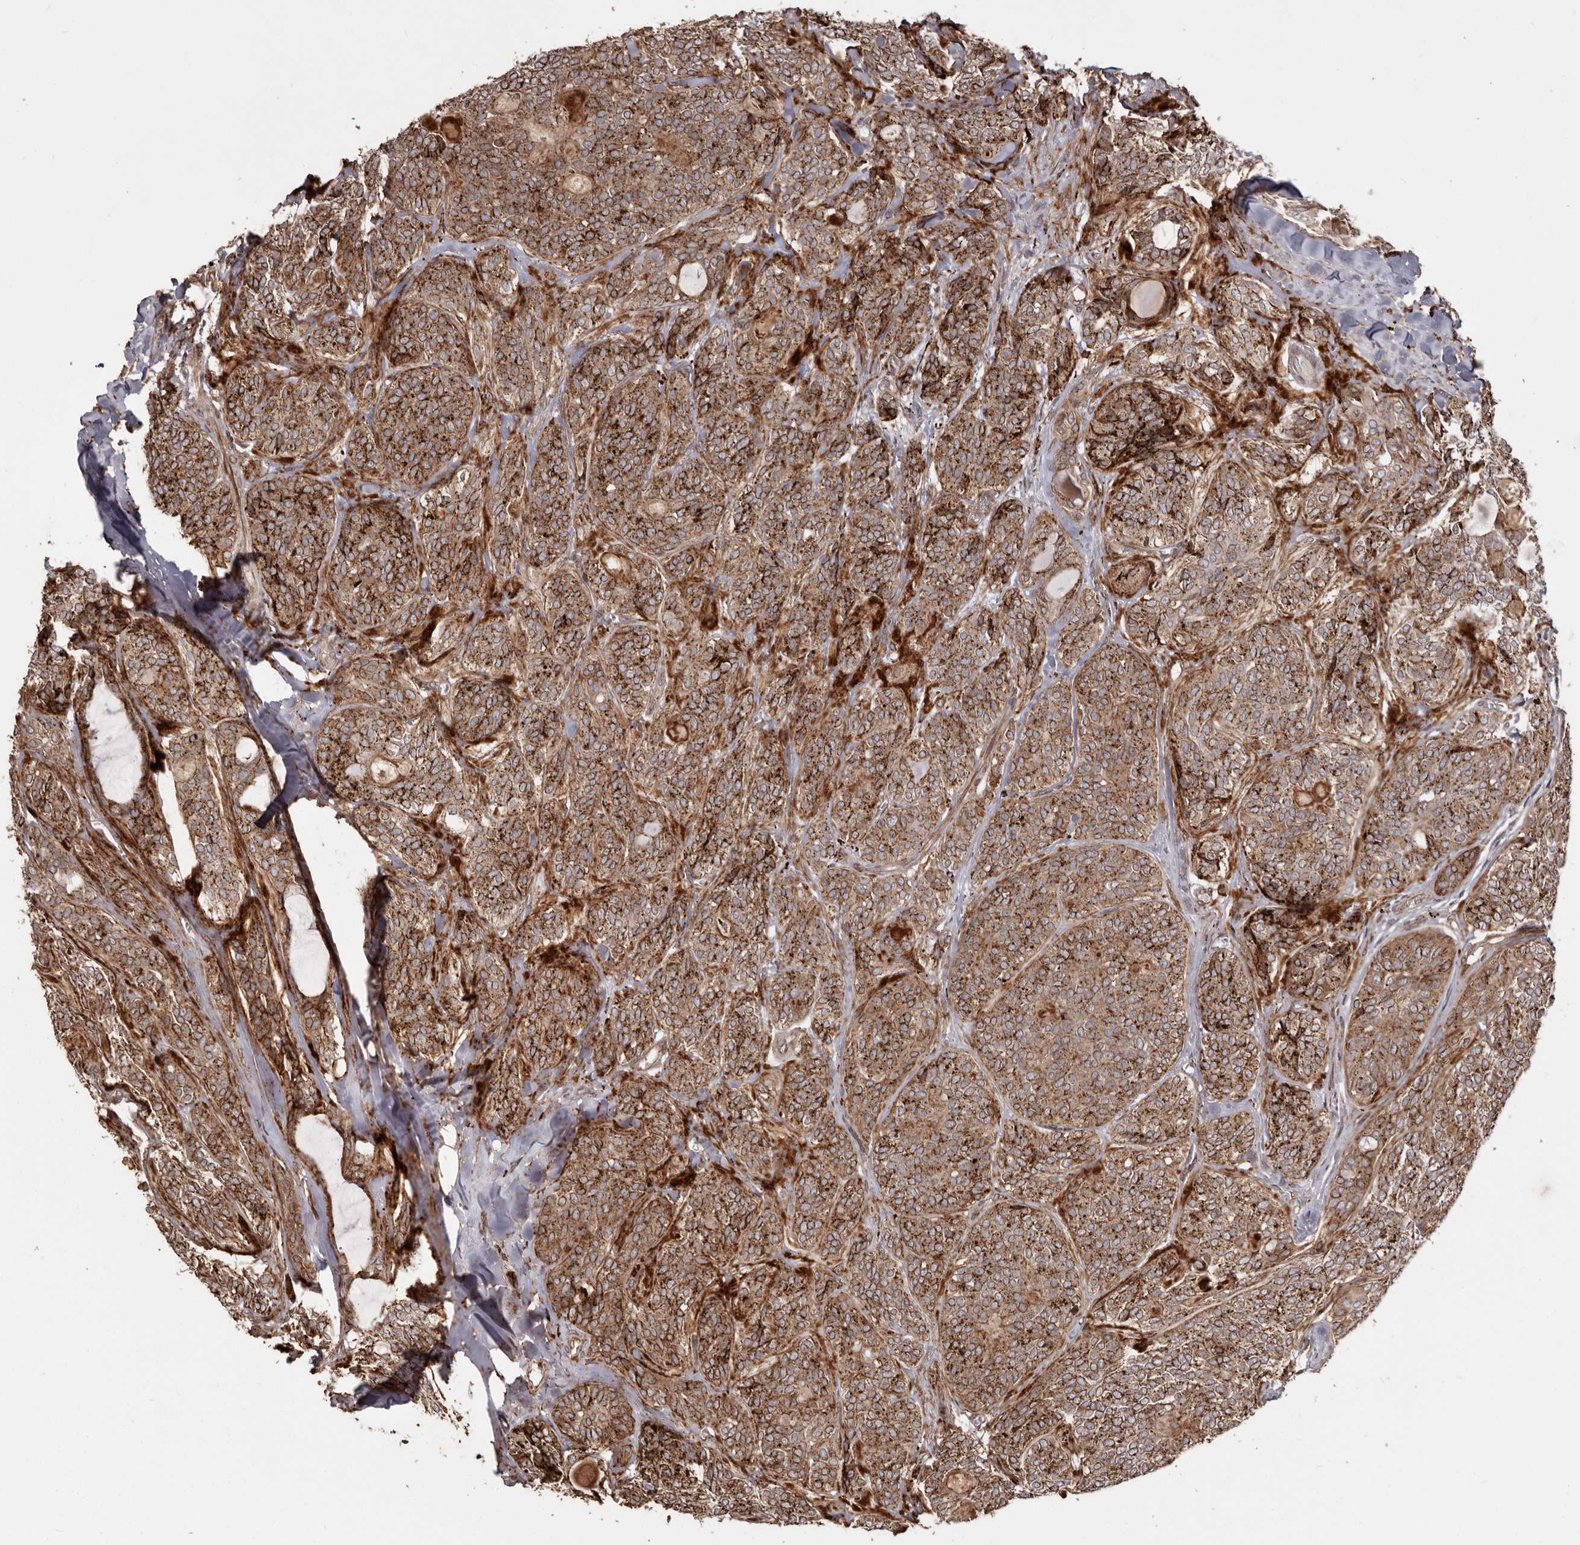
{"staining": {"intensity": "strong", "quantity": ">75%", "location": "cytoplasmic/membranous"}, "tissue": "head and neck cancer", "cell_type": "Tumor cells", "image_type": "cancer", "snomed": [{"axis": "morphology", "description": "Adenocarcinoma, NOS"}, {"axis": "topography", "description": "Head-Neck"}], "caption": "Tumor cells display strong cytoplasmic/membranous positivity in approximately >75% of cells in head and neck cancer (adenocarcinoma). (Brightfield microscopy of DAB IHC at high magnification).", "gene": "NUP43", "patient": {"sex": "male", "age": 66}}